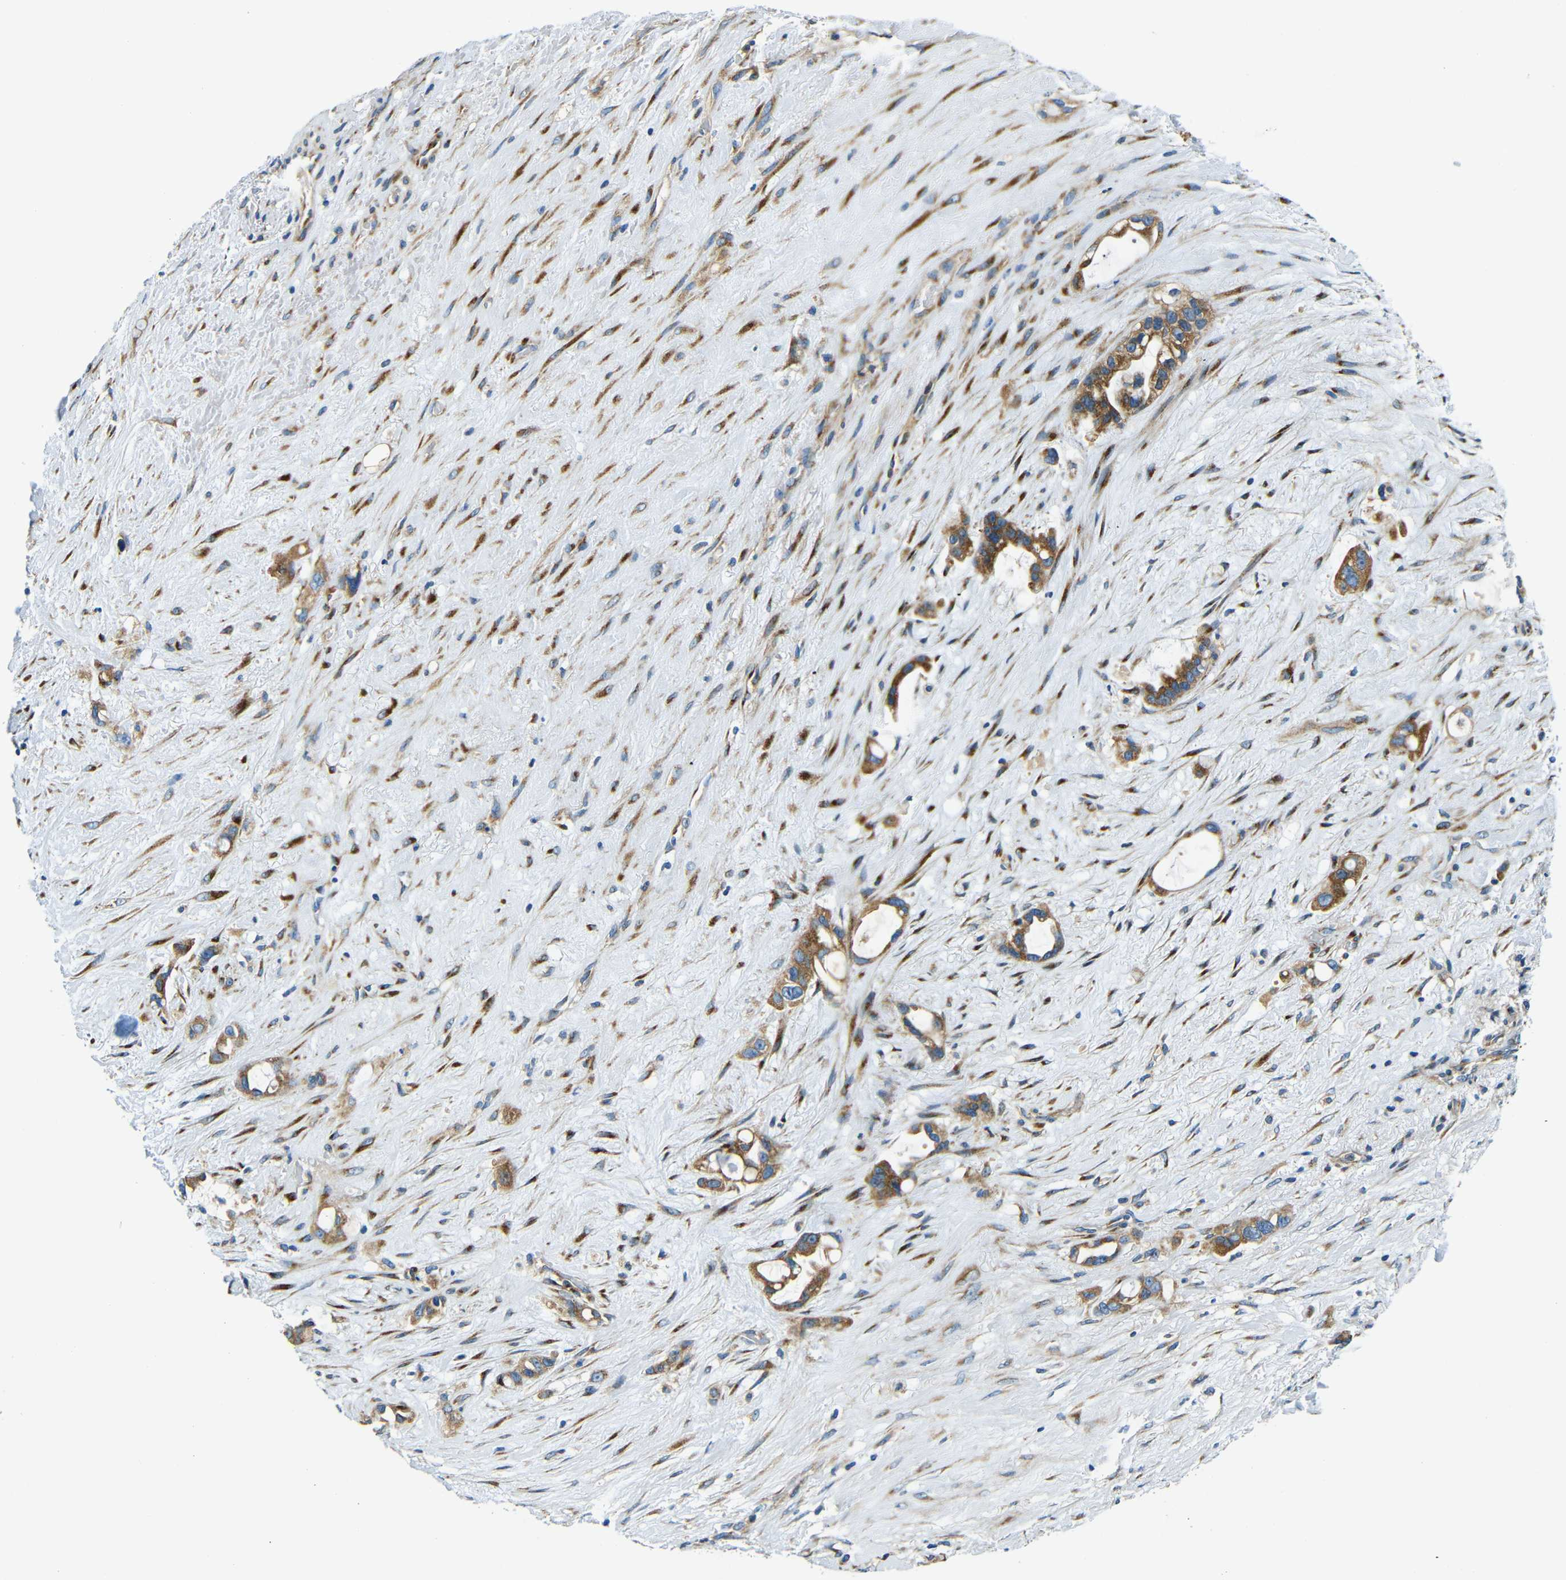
{"staining": {"intensity": "moderate", "quantity": ">75%", "location": "cytoplasmic/membranous"}, "tissue": "liver cancer", "cell_type": "Tumor cells", "image_type": "cancer", "snomed": [{"axis": "morphology", "description": "Cholangiocarcinoma"}, {"axis": "topography", "description": "Liver"}], "caption": "The micrograph exhibits a brown stain indicating the presence of a protein in the cytoplasmic/membranous of tumor cells in liver cancer (cholangiocarcinoma). (DAB = brown stain, brightfield microscopy at high magnification).", "gene": "USO1", "patient": {"sex": "female", "age": 65}}